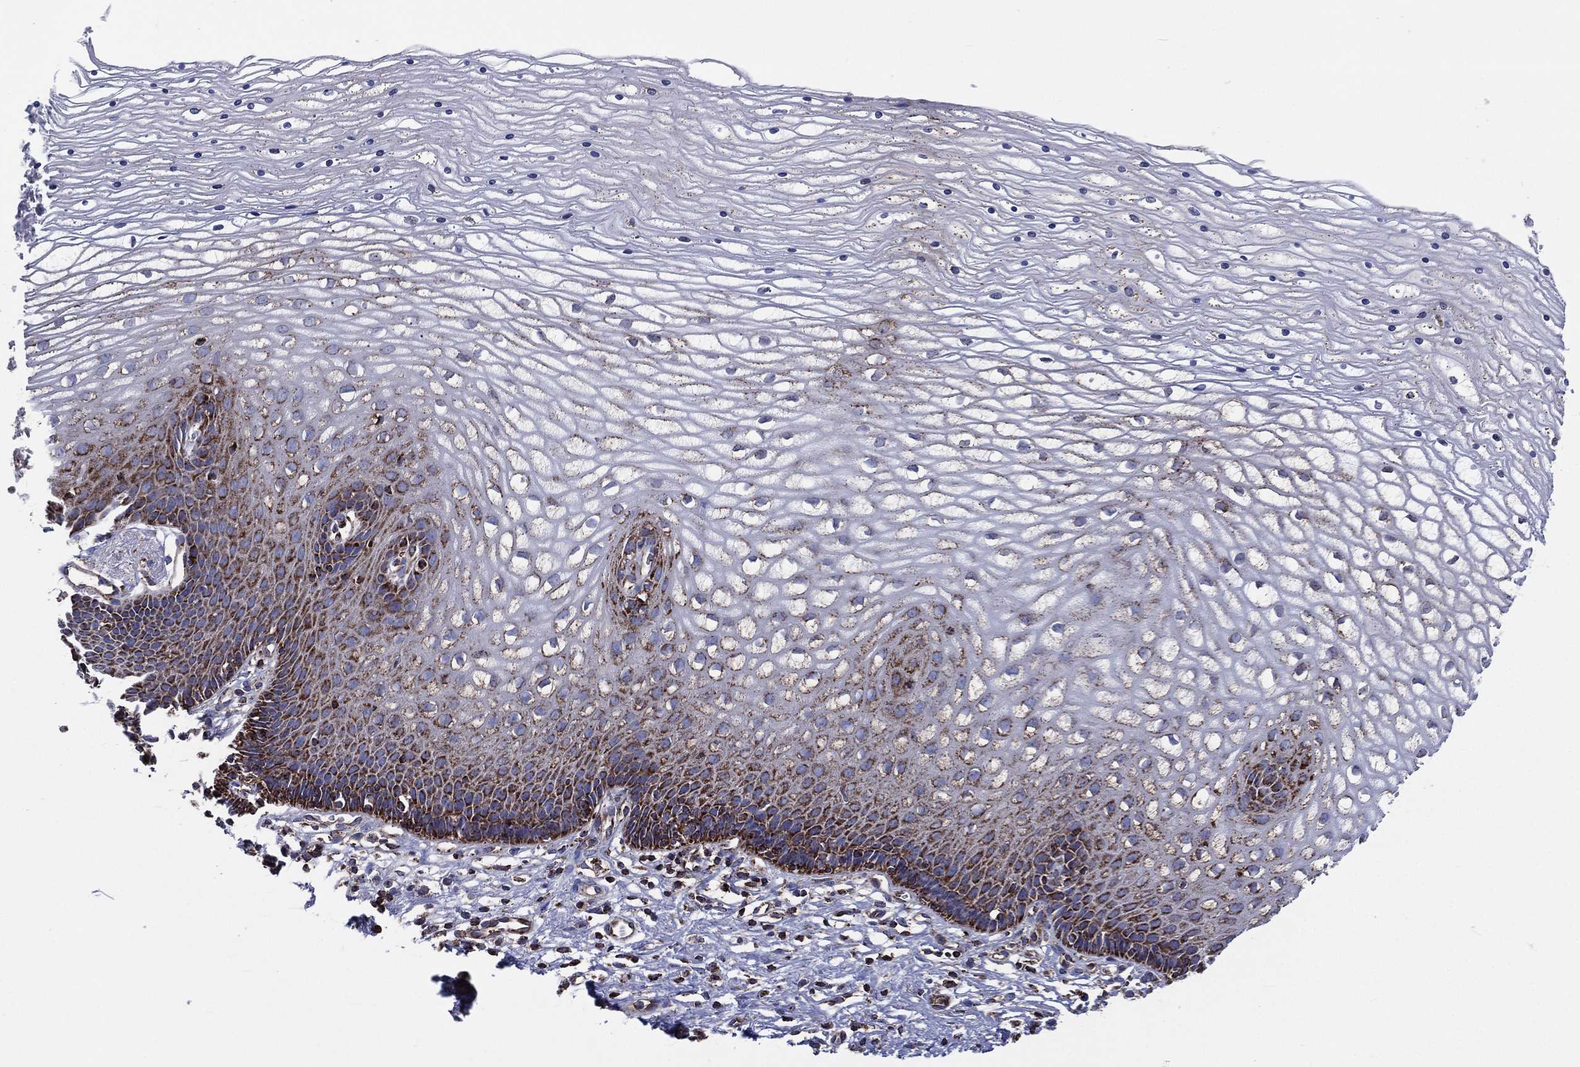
{"staining": {"intensity": "strong", "quantity": "25%-75%", "location": "cytoplasmic/membranous"}, "tissue": "cervix", "cell_type": "Glandular cells", "image_type": "normal", "snomed": [{"axis": "morphology", "description": "Normal tissue, NOS"}, {"axis": "topography", "description": "Cervix"}], "caption": "Brown immunohistochemical staining in unremarkable human cervix exhibits strong cytoplasmic/membranous staining in approximately 25%-75% of glandular cells.", "gene": "ANKRD37", "patient": {"sex": "female", "age": 35}}